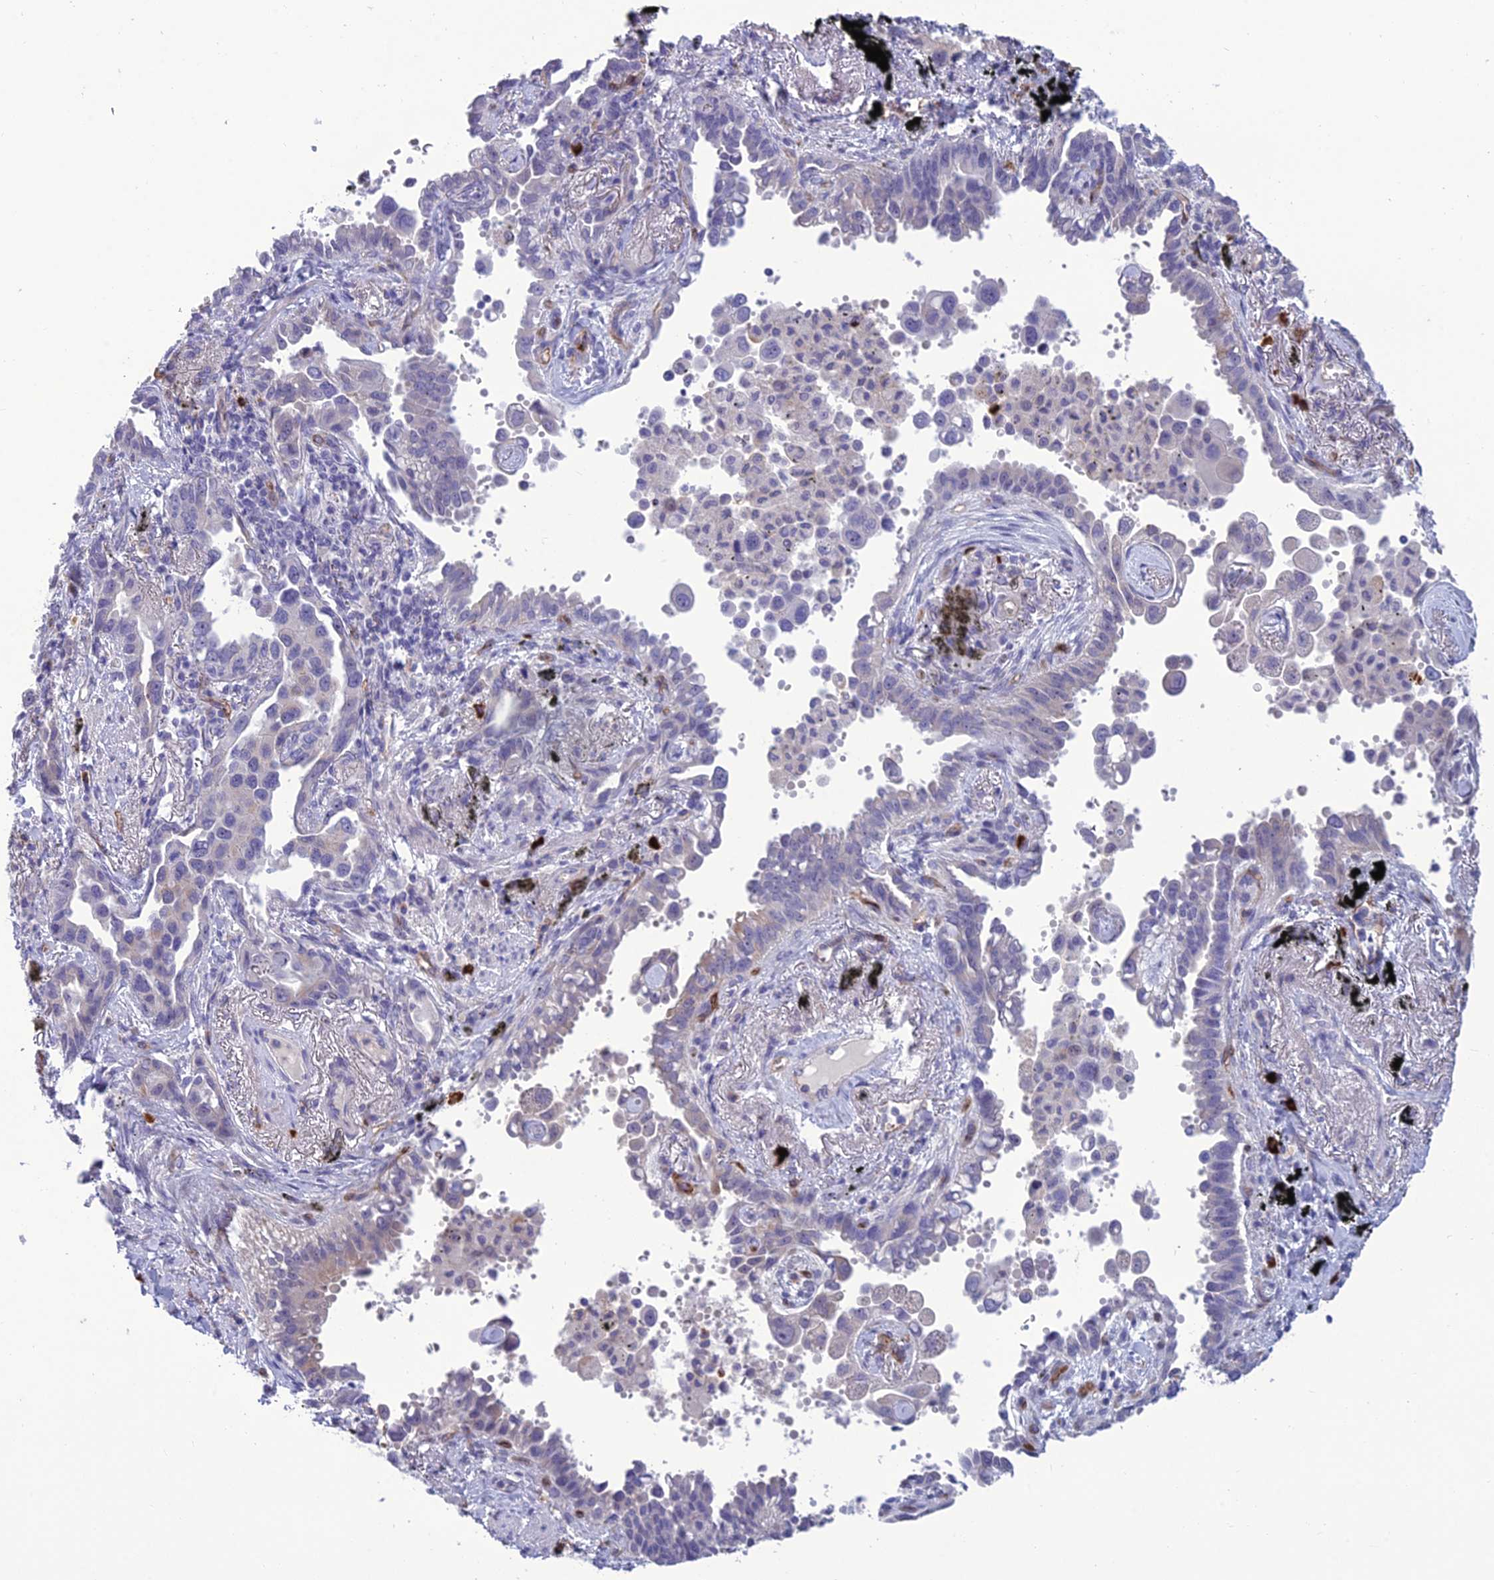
{"staining": {"intensity": "negative", "quantity": "none", "location": "none"}, "tissue": "lung cancer", "cell_type": "Tumor cells", "image_type": "cancer", "snomed": [{"axis": "morphology", "description": "Adenocarcinoma, NOS"}, {"axis": "topography", "description": "Lung"}], "caption": "The micrograph displays no staining of tumor cells in adenocarcinoma (lung).", "gene": "BBS7", "patient": {"sex": "male", "age": 67}}